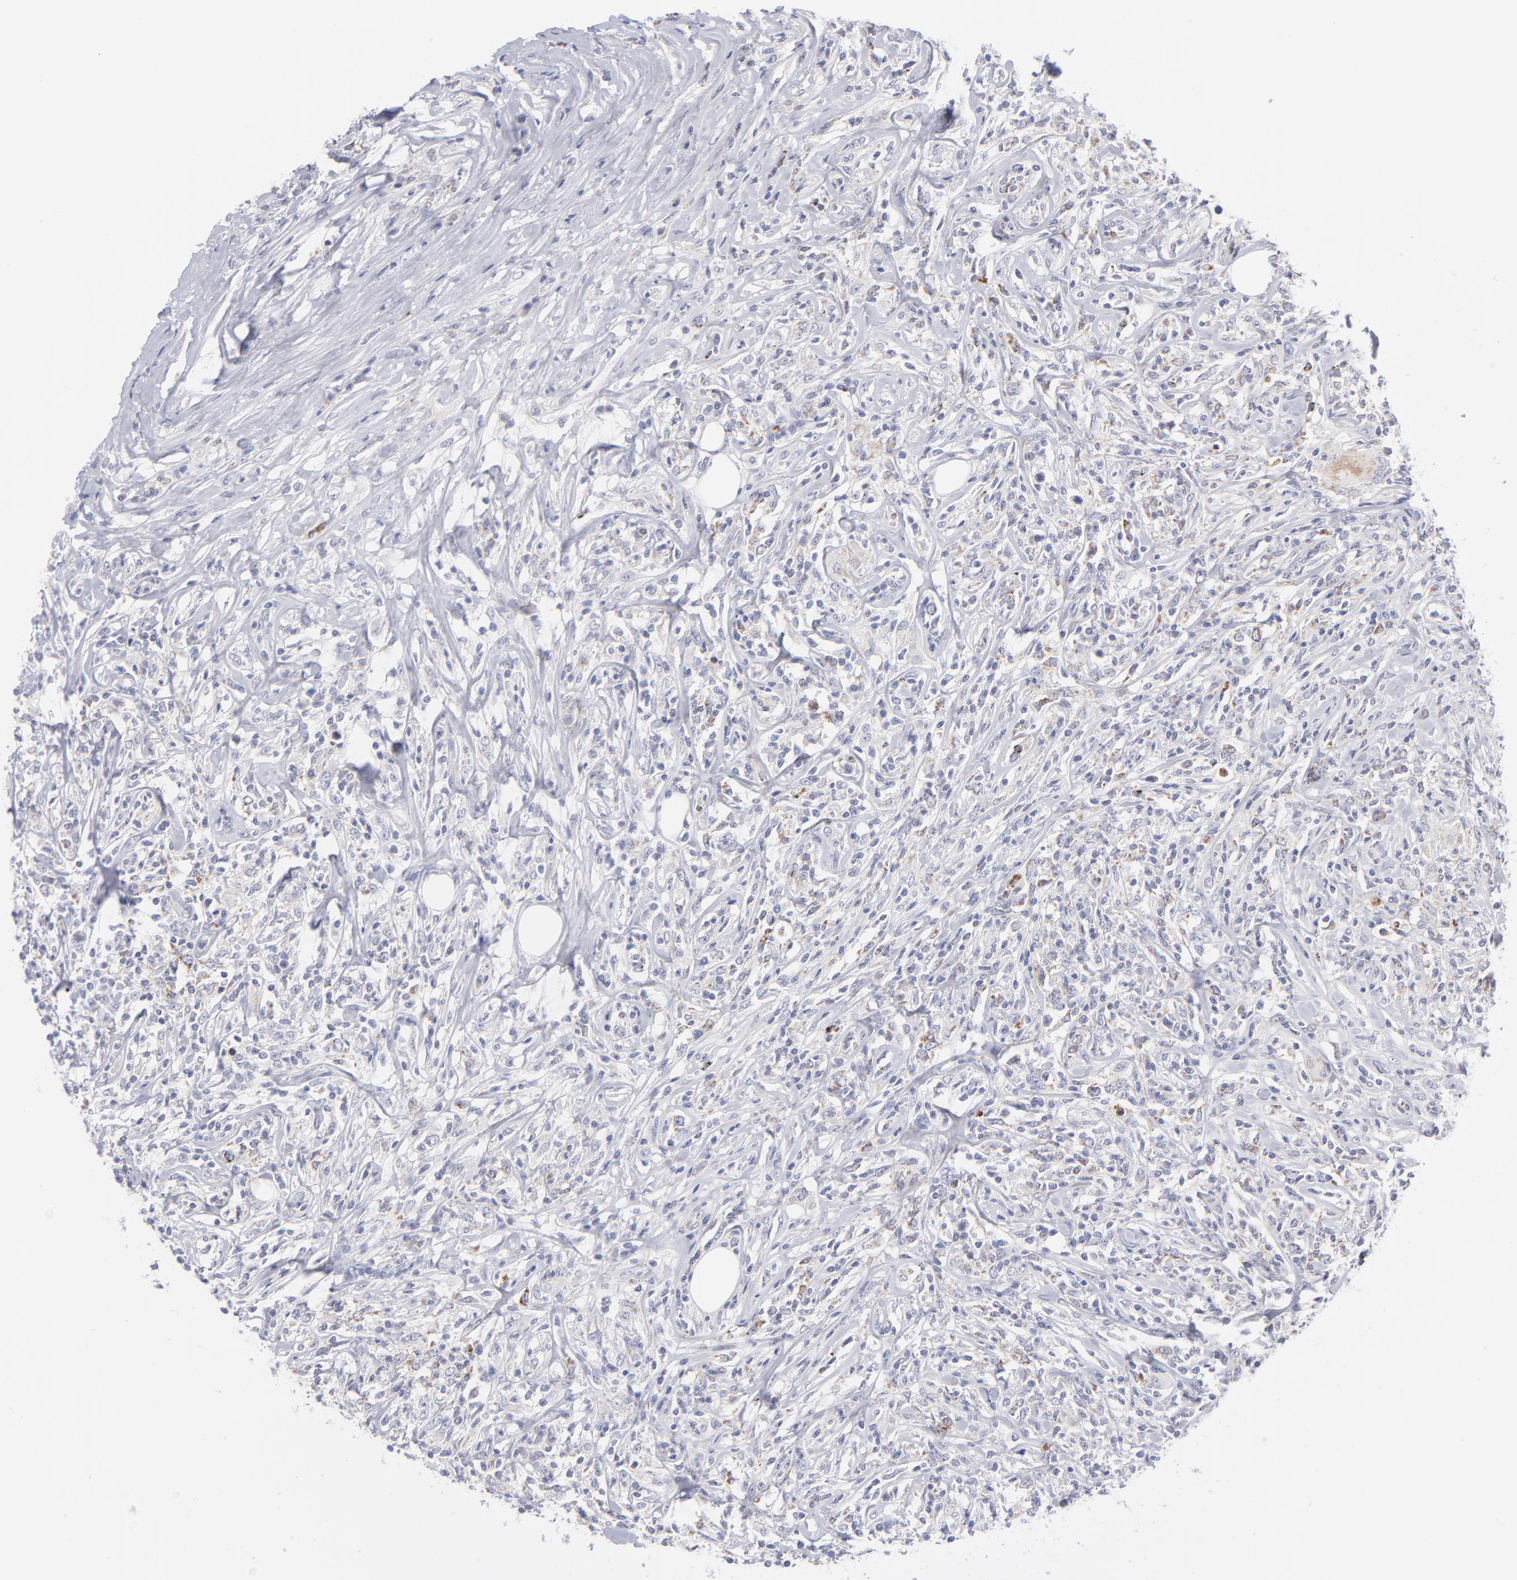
{"staining": {"intensity": "moderate", "quantity": "<25%", "location": "cytoplasmic/membranous"}, "tissue": "lymphoma", "cell_type": "Tumor cells", "image_type": "cancer", "snomed": [{"axis": "morphology", "description": "Malignant lymphoma, non-Hodgkin's type, High grade"}, {"axis": "topography", "description": "Lymph node"}], "caption": "Protein staining by immunohistochemistry (IHC) reveals moderate cytoplasmic/membranous positivity in approximately <25% of tumor cells in lymphoma. The protein of interest is stained brown, and the nuclei are stained in blue (DAB (3,3'-diaminobenzidine) IHC with brightfield microscopy, high magnification).", "gene": "MTHFD2", "patient": {"sex": "female", "age": 84}}